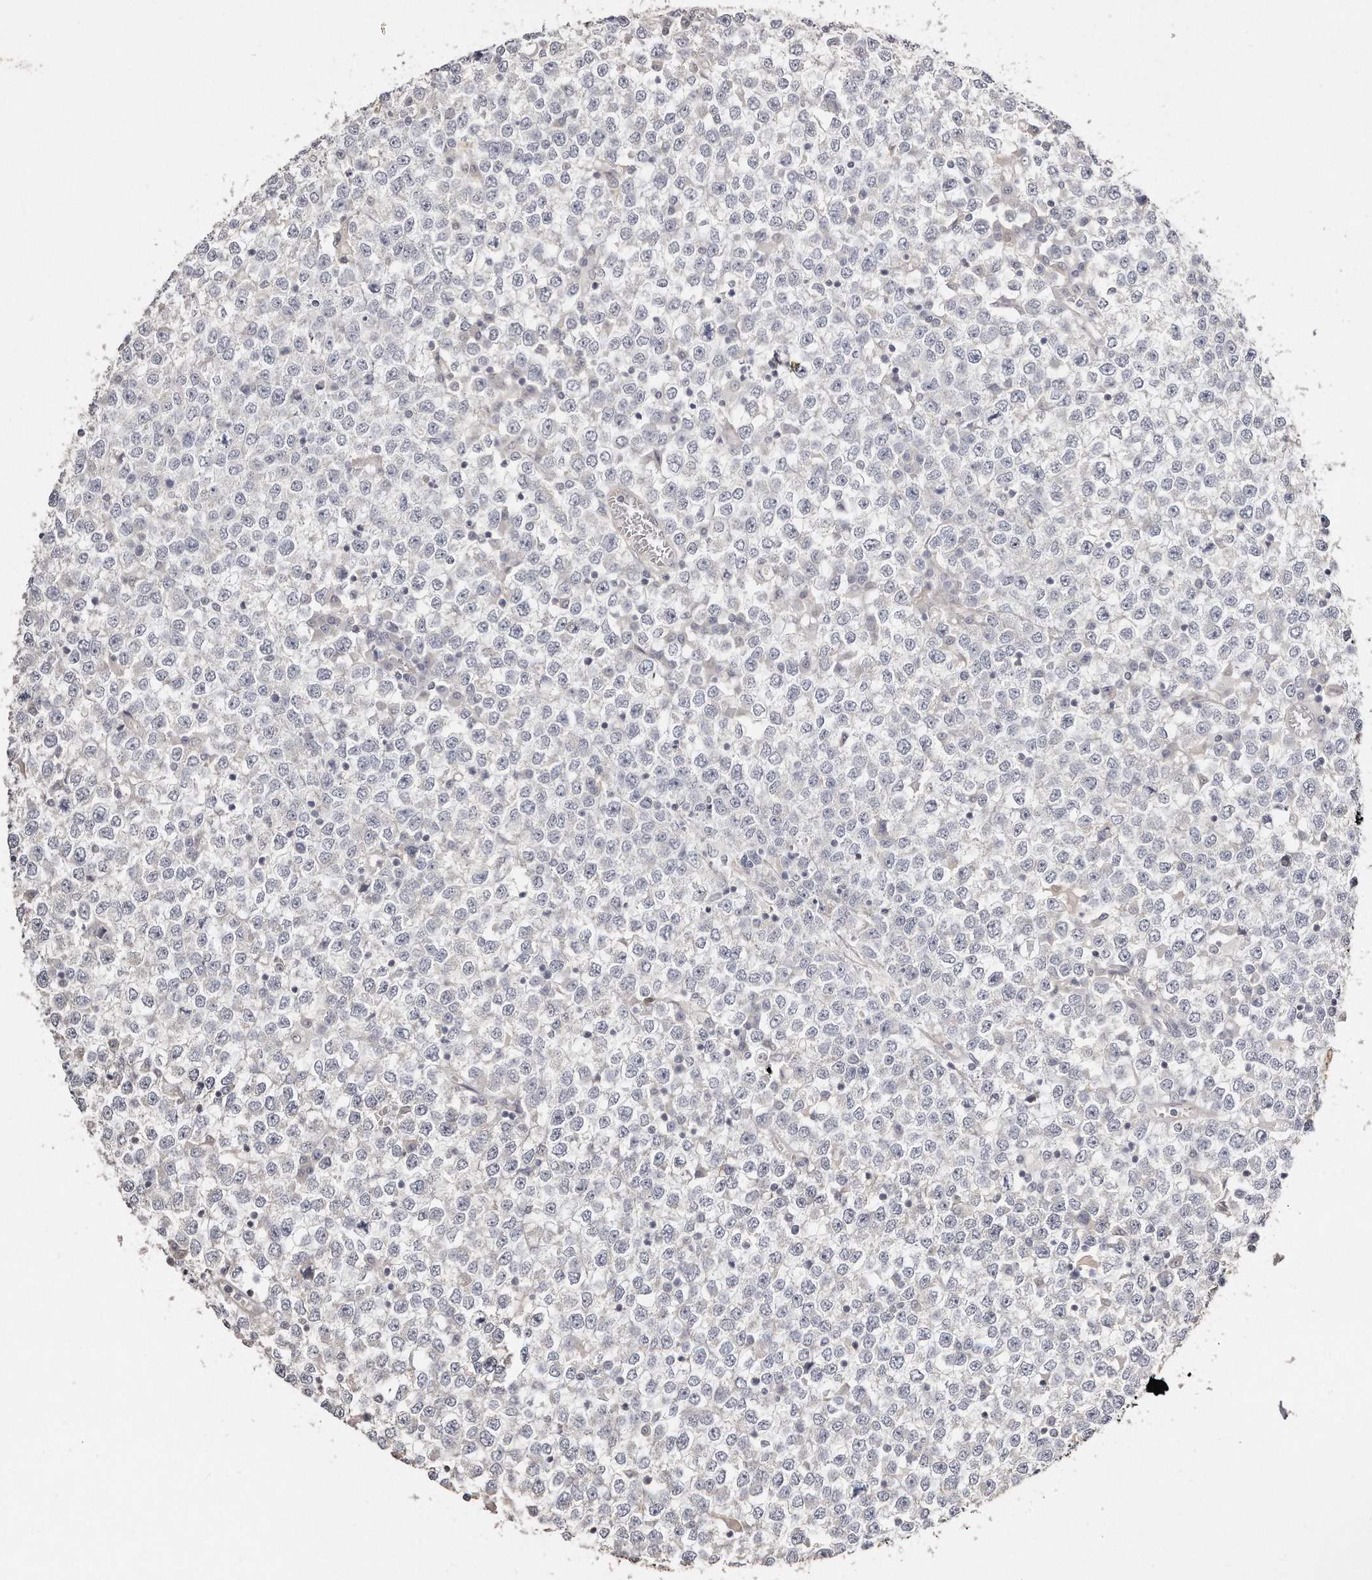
{"staining": {"intensity": "negative", "quantity": "none", "location": "none"}, "tissue": "testis cancer", "cell_type": "Tumor cells", "image_type": "cancer", "snomed": [{"axis": "morphology", "description": "Seminoma, NOS"}, {"axis": "topography", "description": "Testis"}], "caption": "This image is of testis seminoma stained with immunohistochemistry (IHC) to label a protein in brown with the nuclei are counter-stained blue. There is no expression in tumor cells. The staining was performed using DAB to visualize the protein expression in brown, while the nuclei were stained in blue with hematoxylin (Magnification: 20x).", "gene": "ZYG11A", "patient": {"sex": "male", "age": 65}}